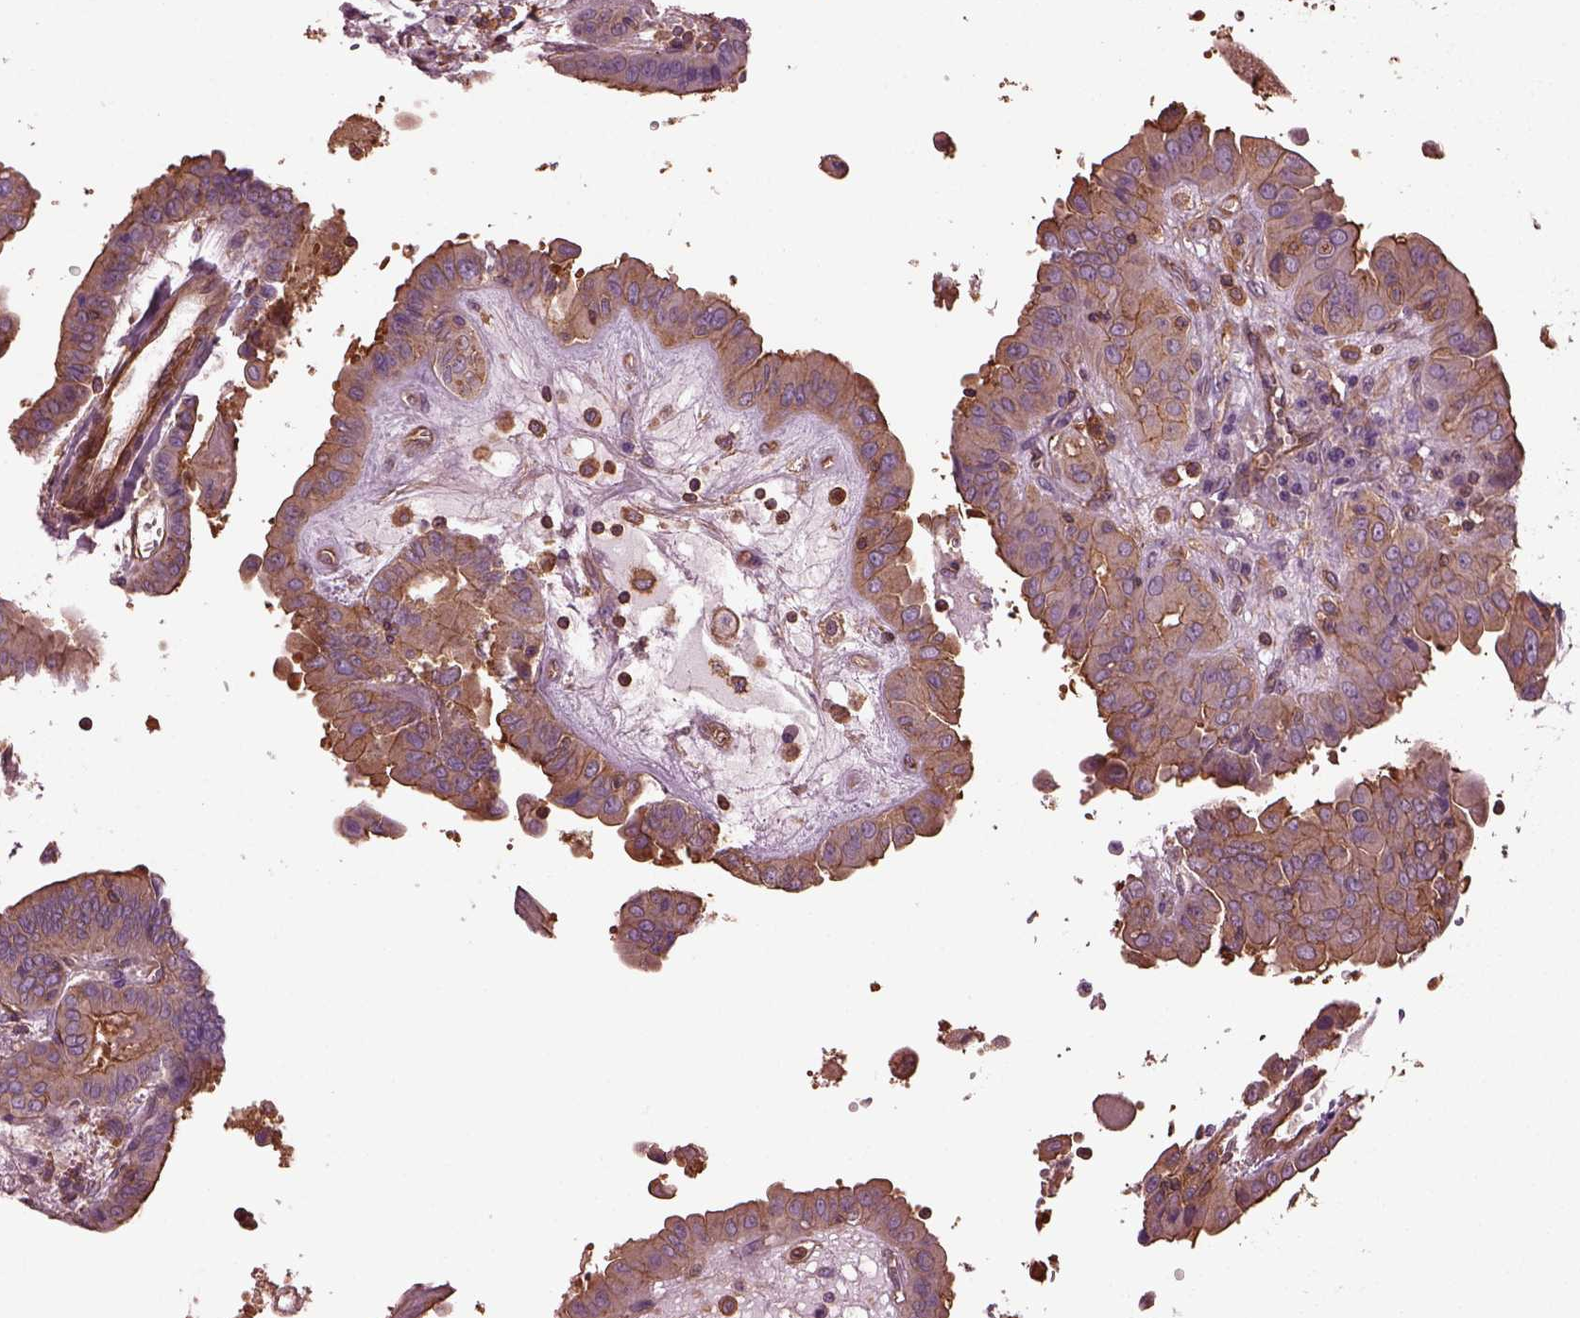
{"staining": {"intensity": "moderate", "quantity": ">75%", "location": "cytoplasmic/membranous"}, "tissue": "thyroid cancer", "cell_type": "Tumor cells", "image_type": "cancer", "snomed": [{"axis": "morphology", "description": "Papillary adenocarcinoma, NOS"}, {"axis": "topography", "description": "Thyroid gland"}], "caption": "Immunohistochemistry (IHC) (DAB (3,3'-diaminobenzidine)) staining of human thyroid cancer displays moderate cytoplasmic/membranous protein staining in approximately >75% of tumor cells.", "gene": "MYL6", "patient": {"sex": "female", "age": 37}}